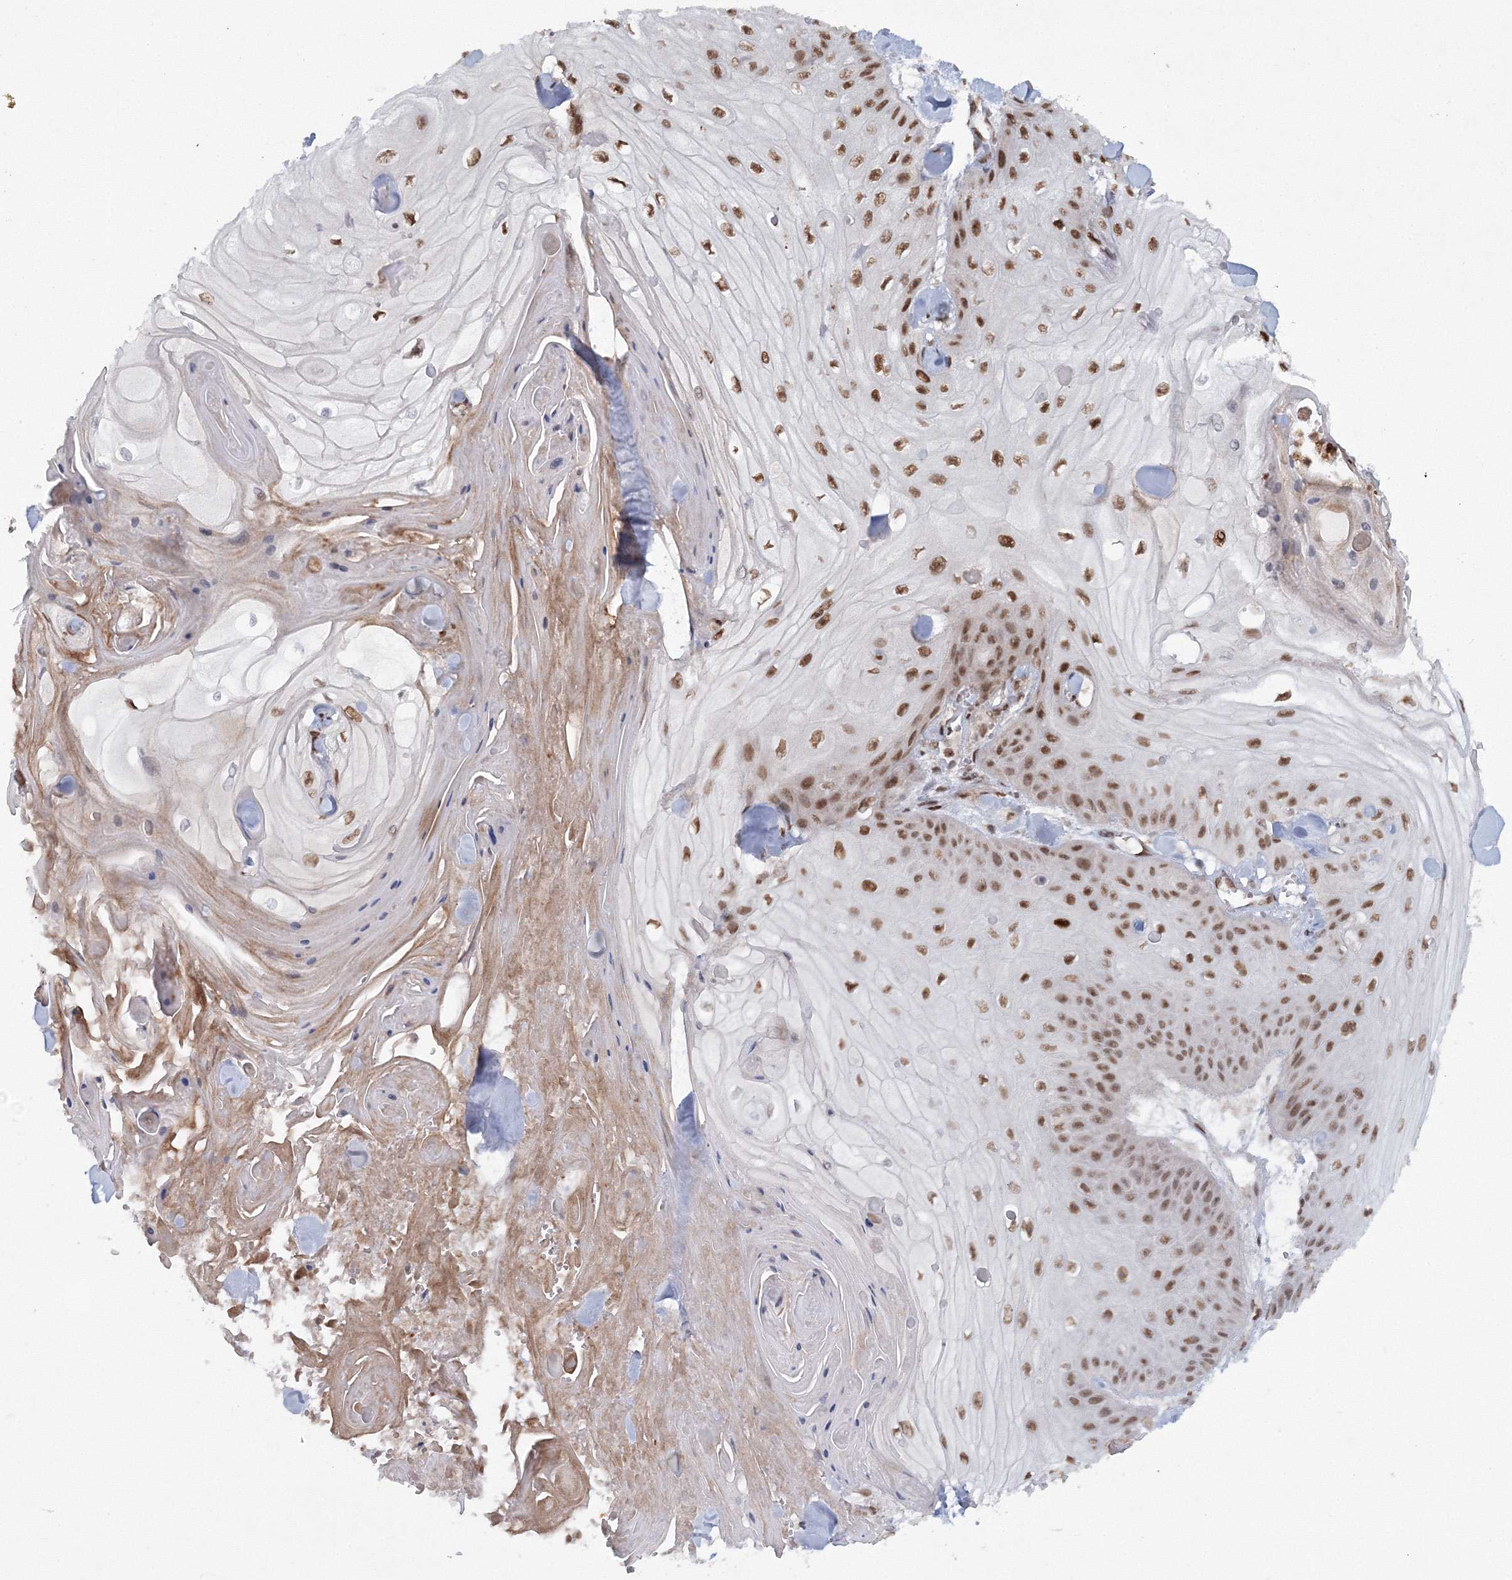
{"staining": {"intensity": "moderate", "quantity": ">75%", "location": "nuclear"}, "tissue": "skin cancer", "cell_type": "Tumor cells", "image_type": "cancer", "snomed": [{"axis": "morphology", "description": "Squamous cell carcinoma, NOS"}, {"axis": "topography", "description": "Skin"}], "caption": "Human skin cancer stained with a protein marker demonstrates moderate staining in tumor cells.", "gene": "C3orf33", "patient": {"sex": "male", "age": 74}}